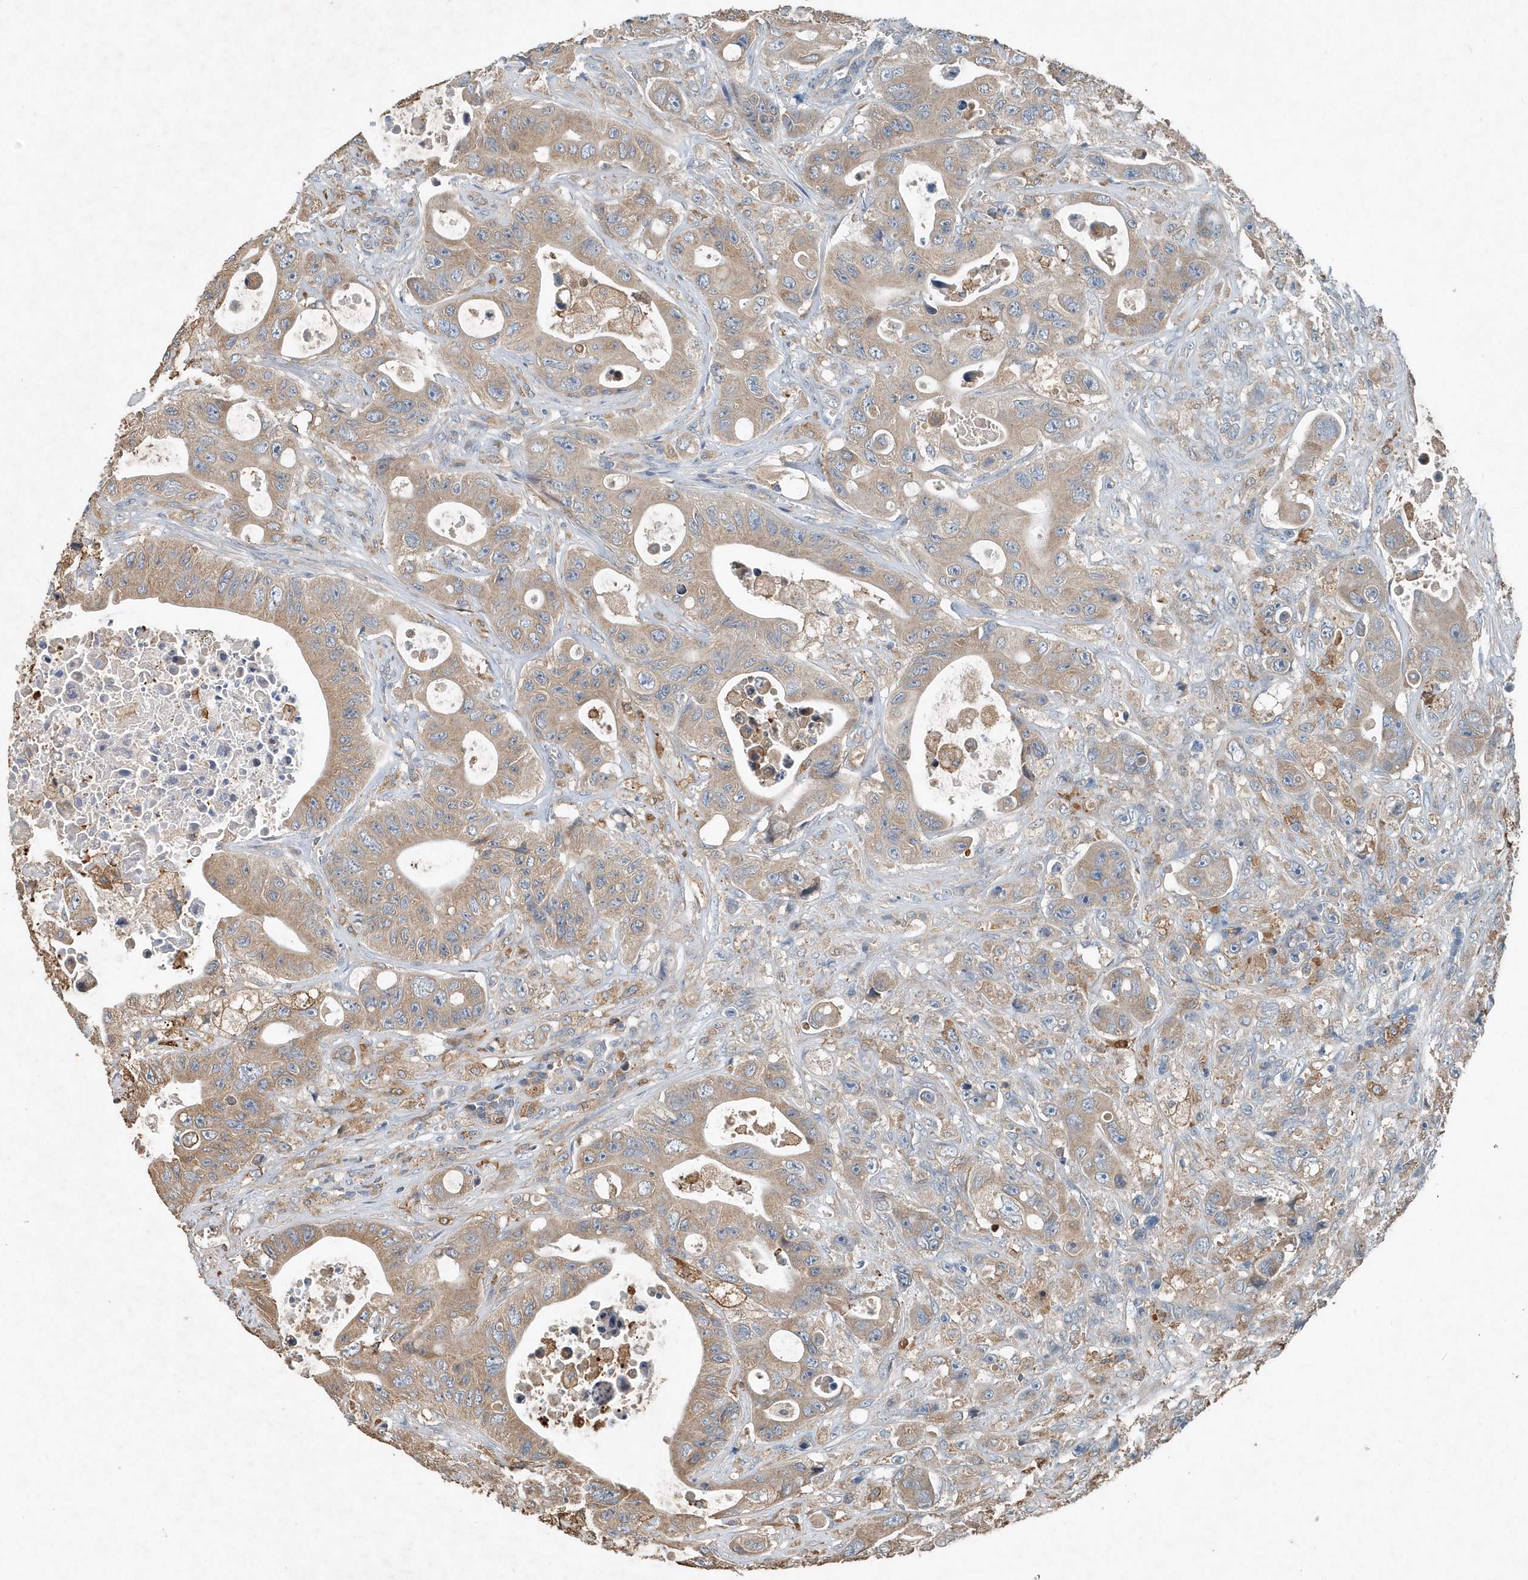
{"staining": {"intensity": "weak", "quantity": ">75%", "location": "cytoplasmic/membranous"}, "tissue": "colorectal cancer", "cell_type": "Tumor cells", "image_type": "cancer", "snomed": [{"axis": "morphology", "description": "Adenocarcinoma, NOS"}, {"axis": "topography", "description": "Colon"}], "caption": "Colorectal adenocarcinoma tissue shows weak cytoplasmic/membranous positivity in about >75% of tumor cells", "gene": "SCFD2", "patient": {"sex": "female", "age": 46}}